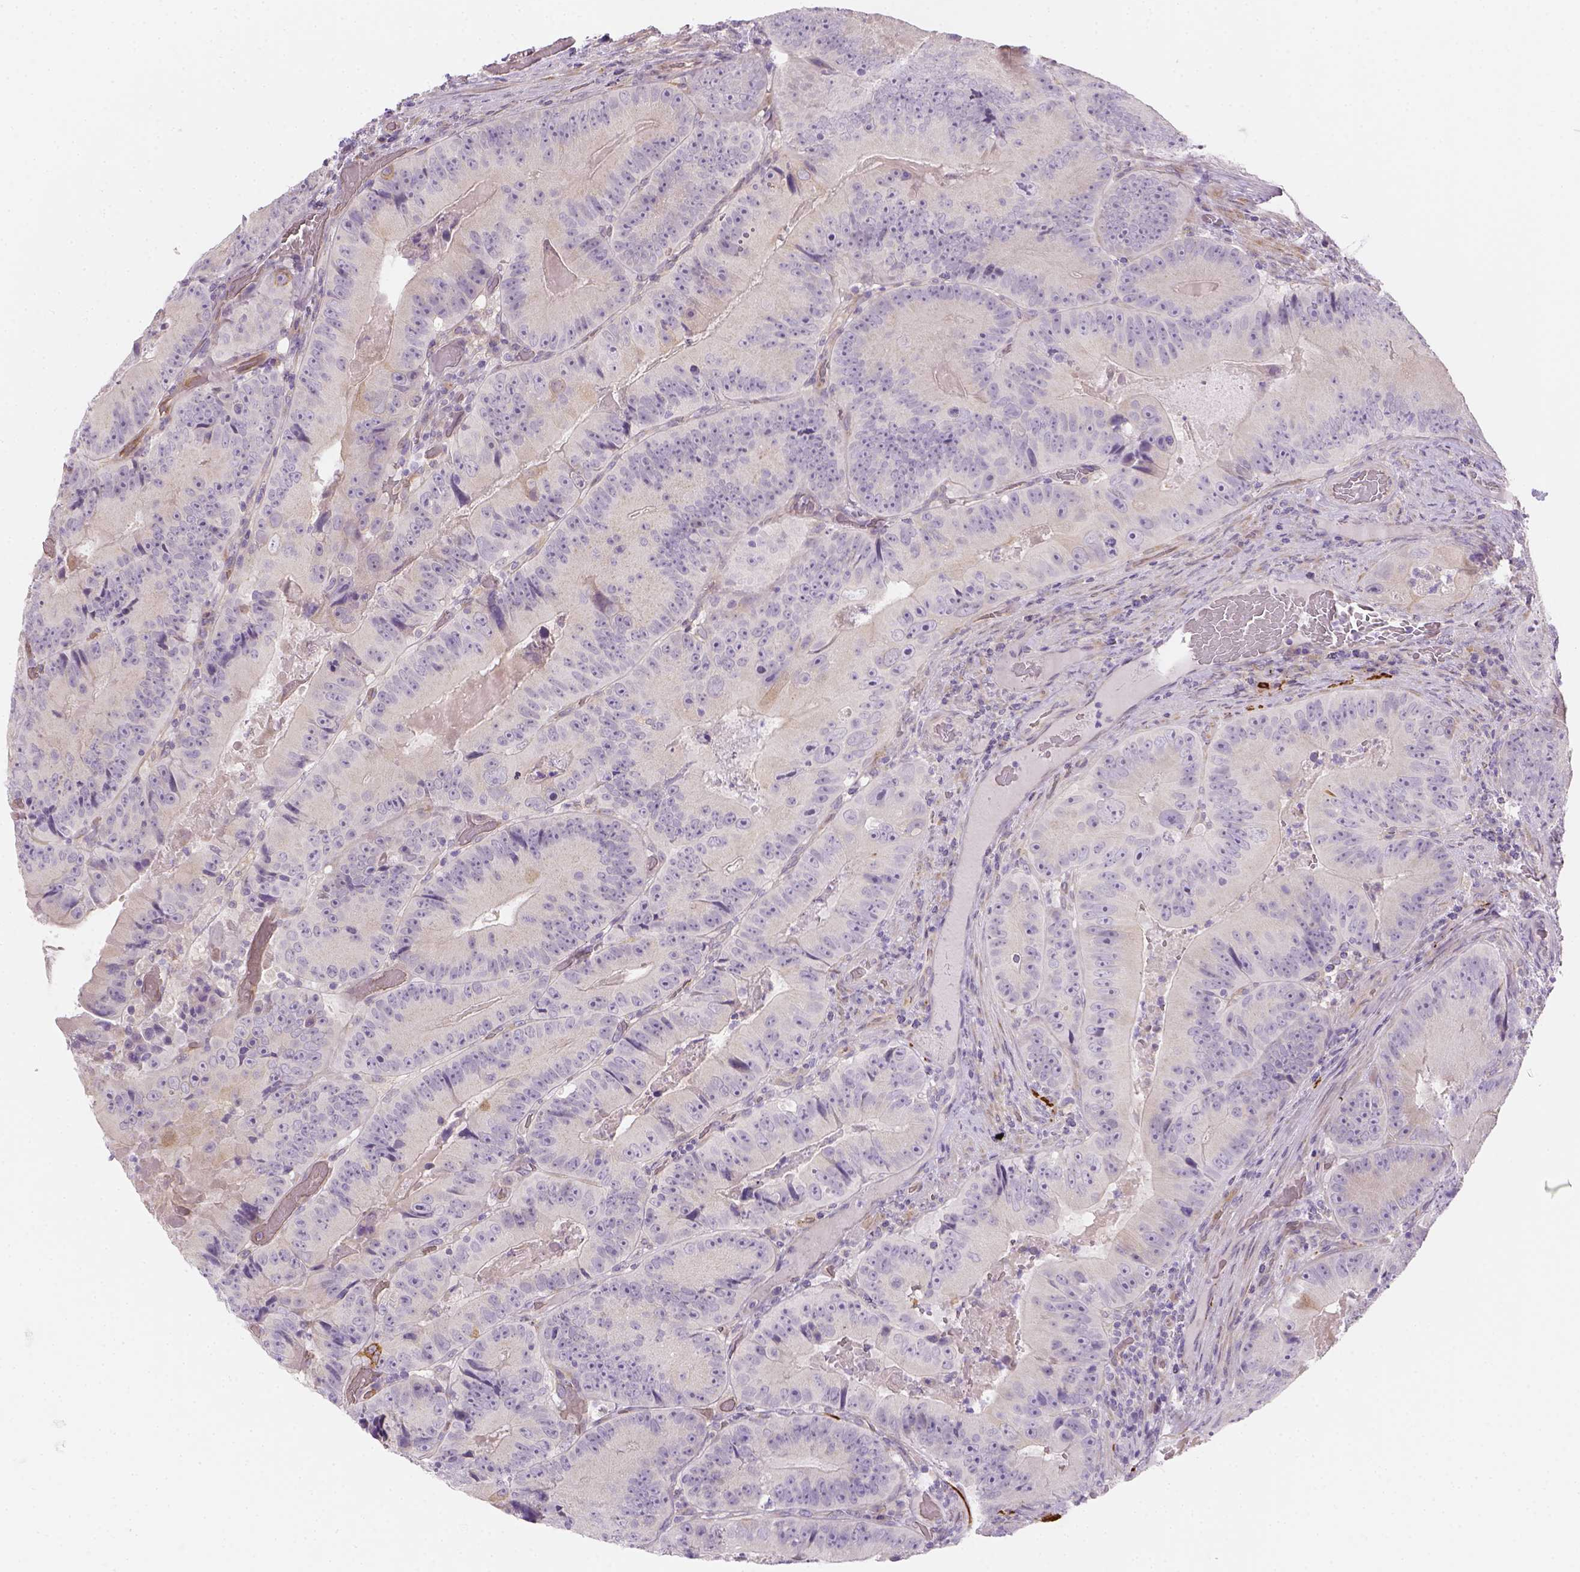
{"staining": {"intensity": "negative", "quantity": "none", "location": "none"}, "tissue": "colorectal cancer", "cell_type": "Tumor cells", "image_type": "cancer", "snomed": [{"axis": "morphology", "description": "Adenocarcinoma, NOS"}, {"axis": "topography", "description": "Colon"}], "caption": "Immunohistochemistry (IHC) of colorectal cancer demonstrates no staining in tumor cells.", "gene": "CACNB1", "patient": {"sex": "female", "age": 86}}